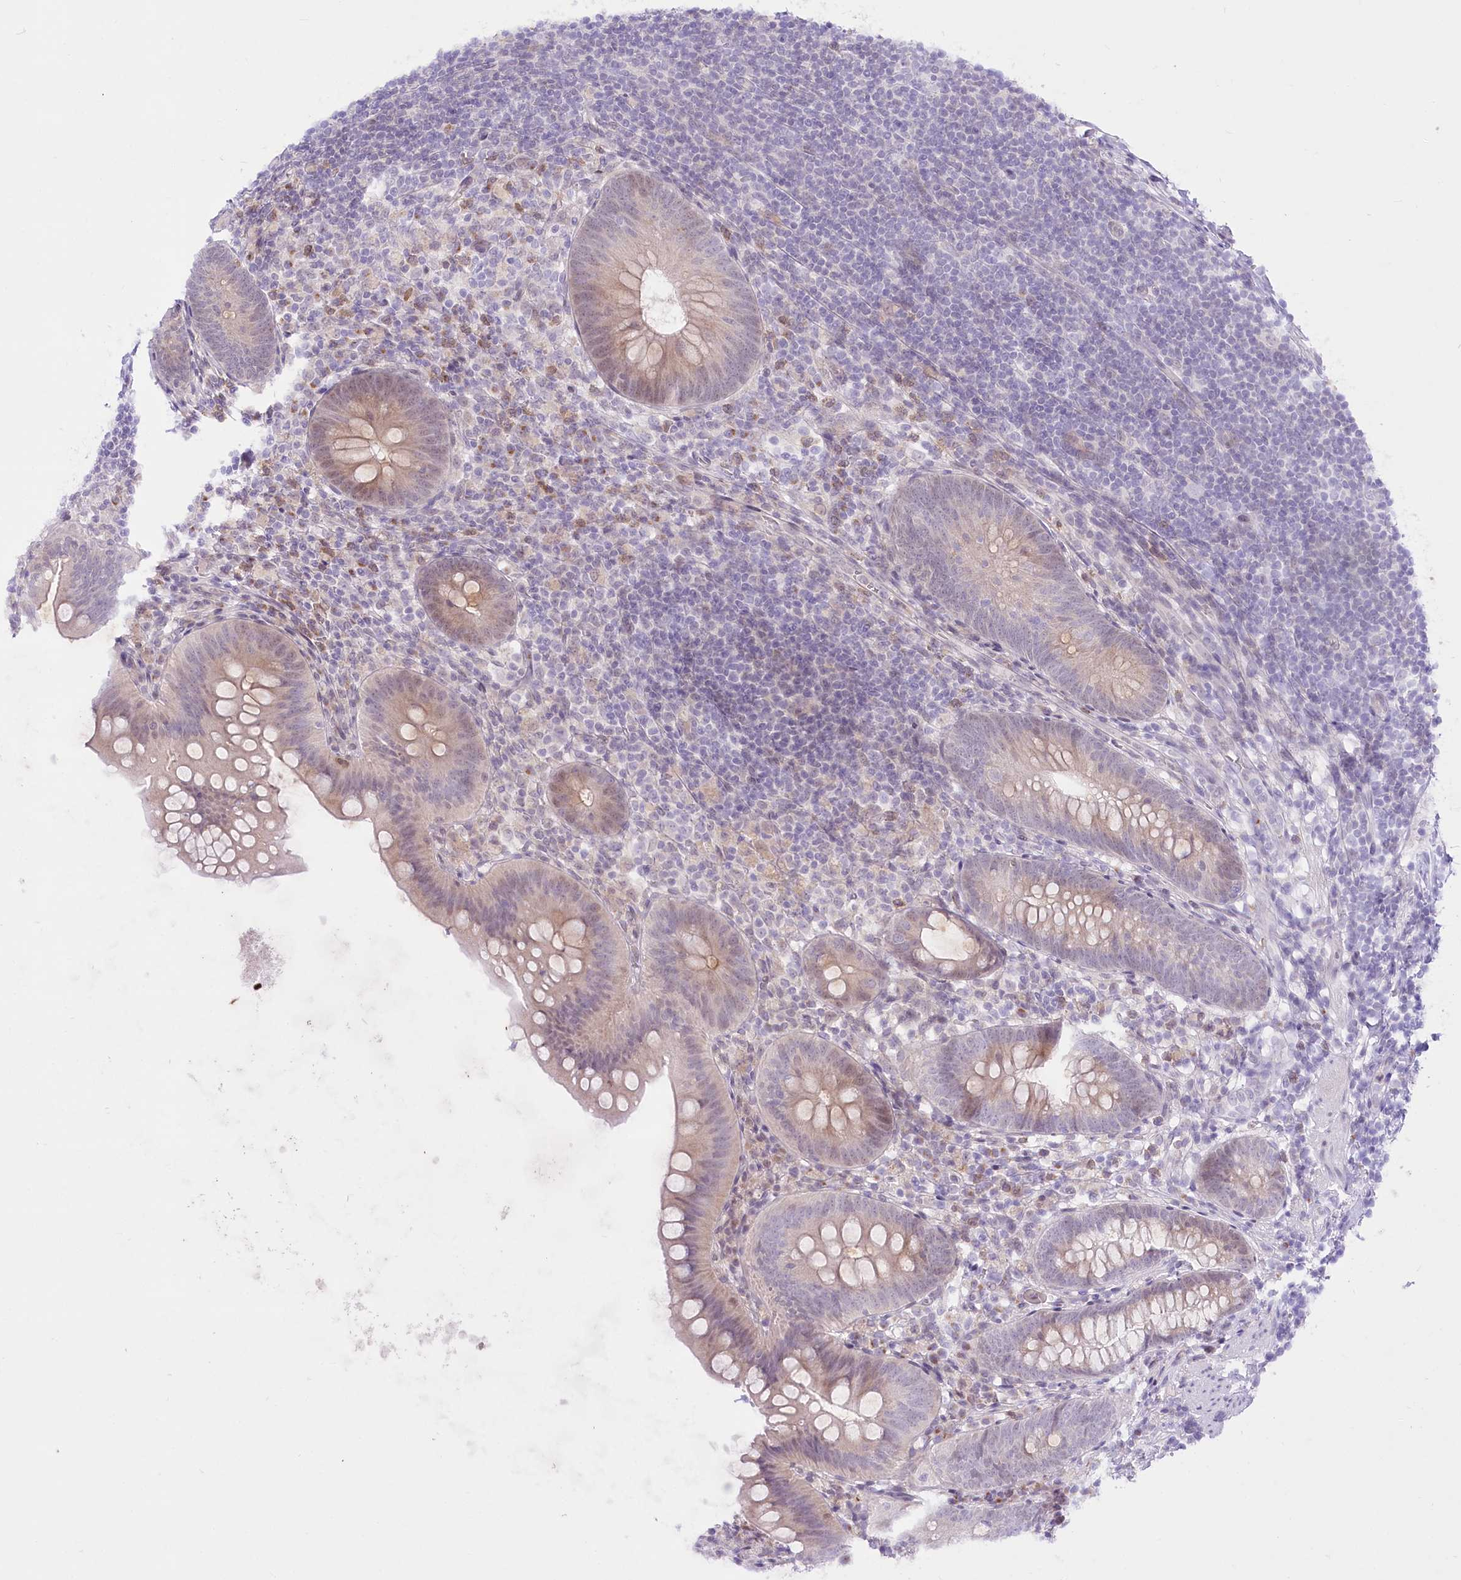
{"staining": {"intensity": "moderate", "quantity": "<25%", "location": "cytoplasmic/membranous"}, "tissue": "appendix", "cell_type": "Glandular cells", "image_type": "normal", "snomed": [{"axis": "morphology", "description": "Normal tissue, NOS"}, {"axis": "topography", "description": "Appendix"}], "caption": "Glandular cells show moderate cytoplasmic/membranous expression in approximately <25% of cells in normal appendix.", "gene": "BEND7", "patient": {"sex": "female", "age": 62}}